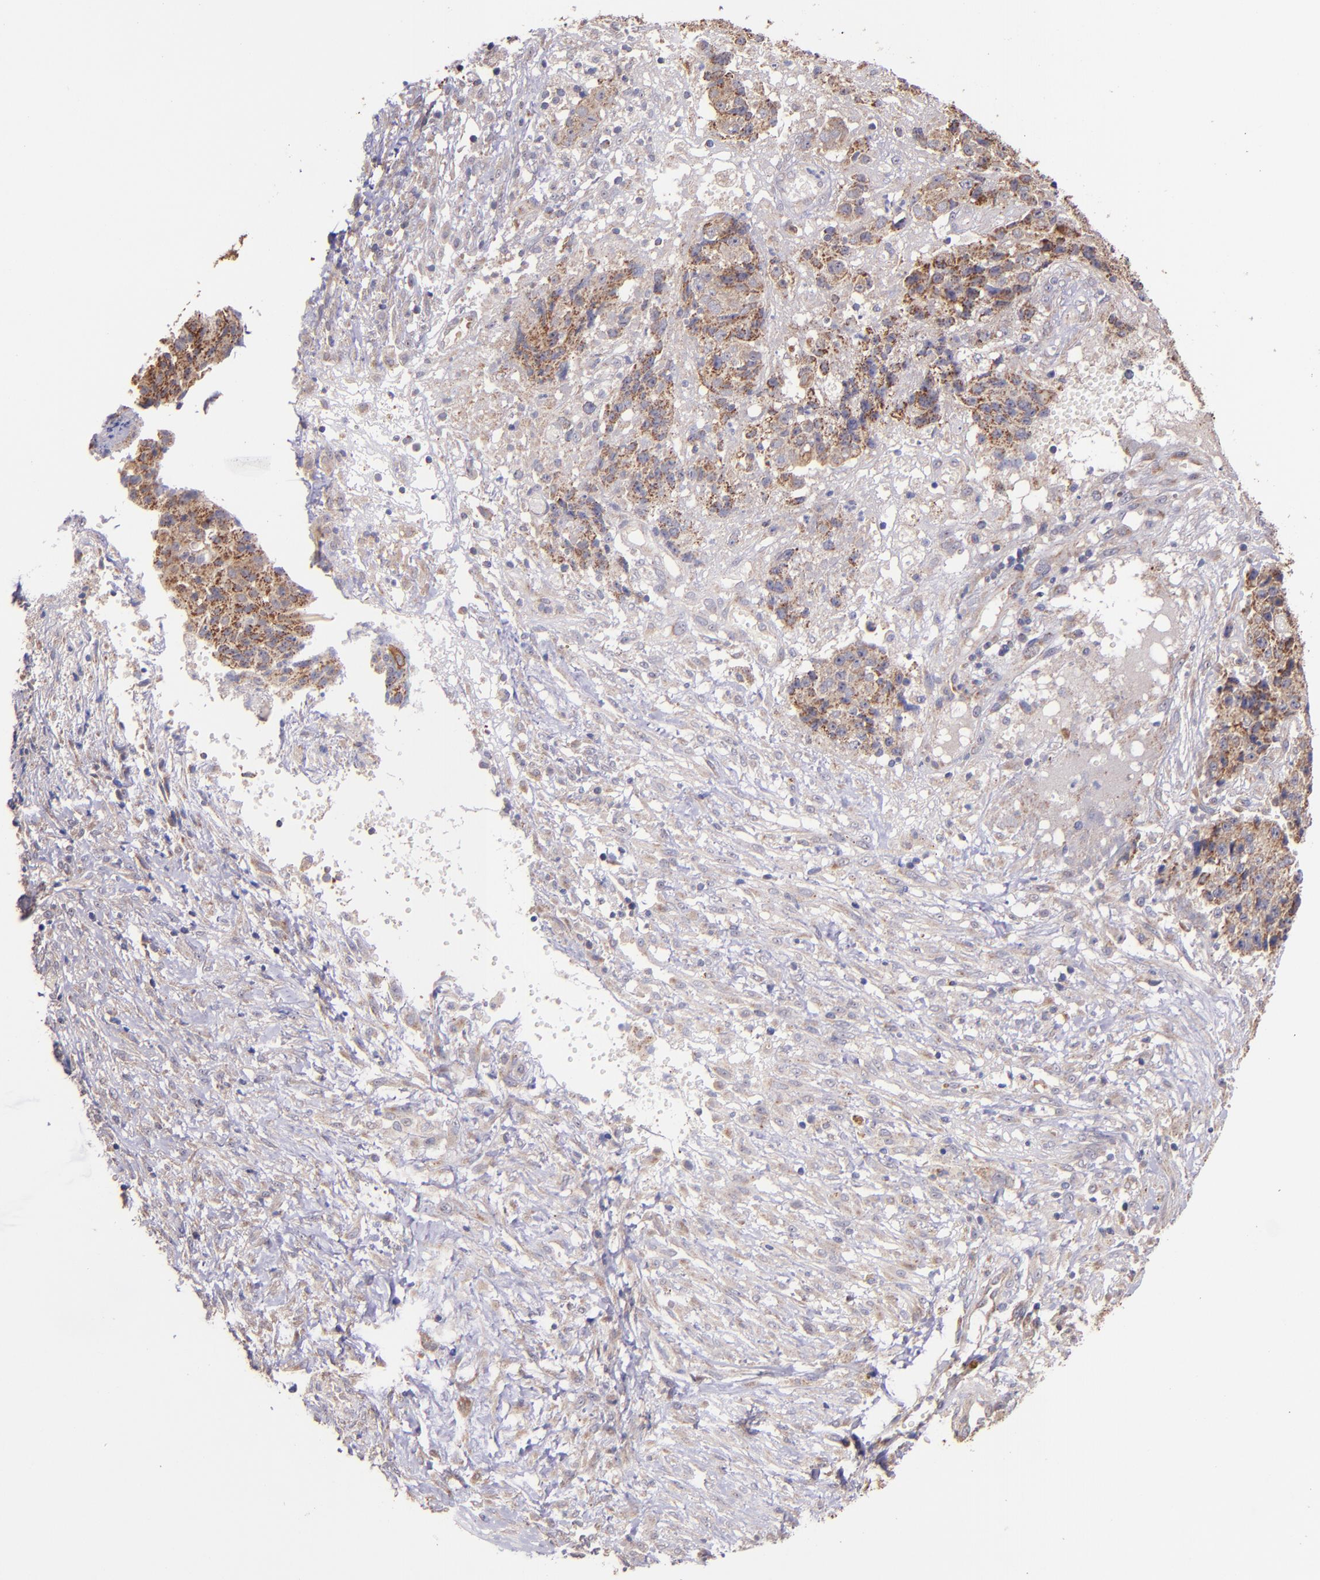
{"staining": {"intensity": "moderate", "quantity": "25%-75%", "location": "cytoplasmic/membranous"}, "tissue": "ovarian cancer", "cell_type": "Tumor cells", "image_type": "cancer", "snomed": [{"axis": "morphology", "description": "Carcinoma, endometroid"}, {"axis": "topography", "description": "Ovary"}], "caption": "A high-resolution image shows immunohistochemistry staining of ovarian endometroid carcinoma, which demonstrates moderate cytoplasmic/membranous expression in approximately 25%-75% of tumor cells. Immunohistochemistry stains the protein in brown and the nuclei are stained blue.", "gene": "SHC1", "patient": {"sex": "female", "age": 42}}